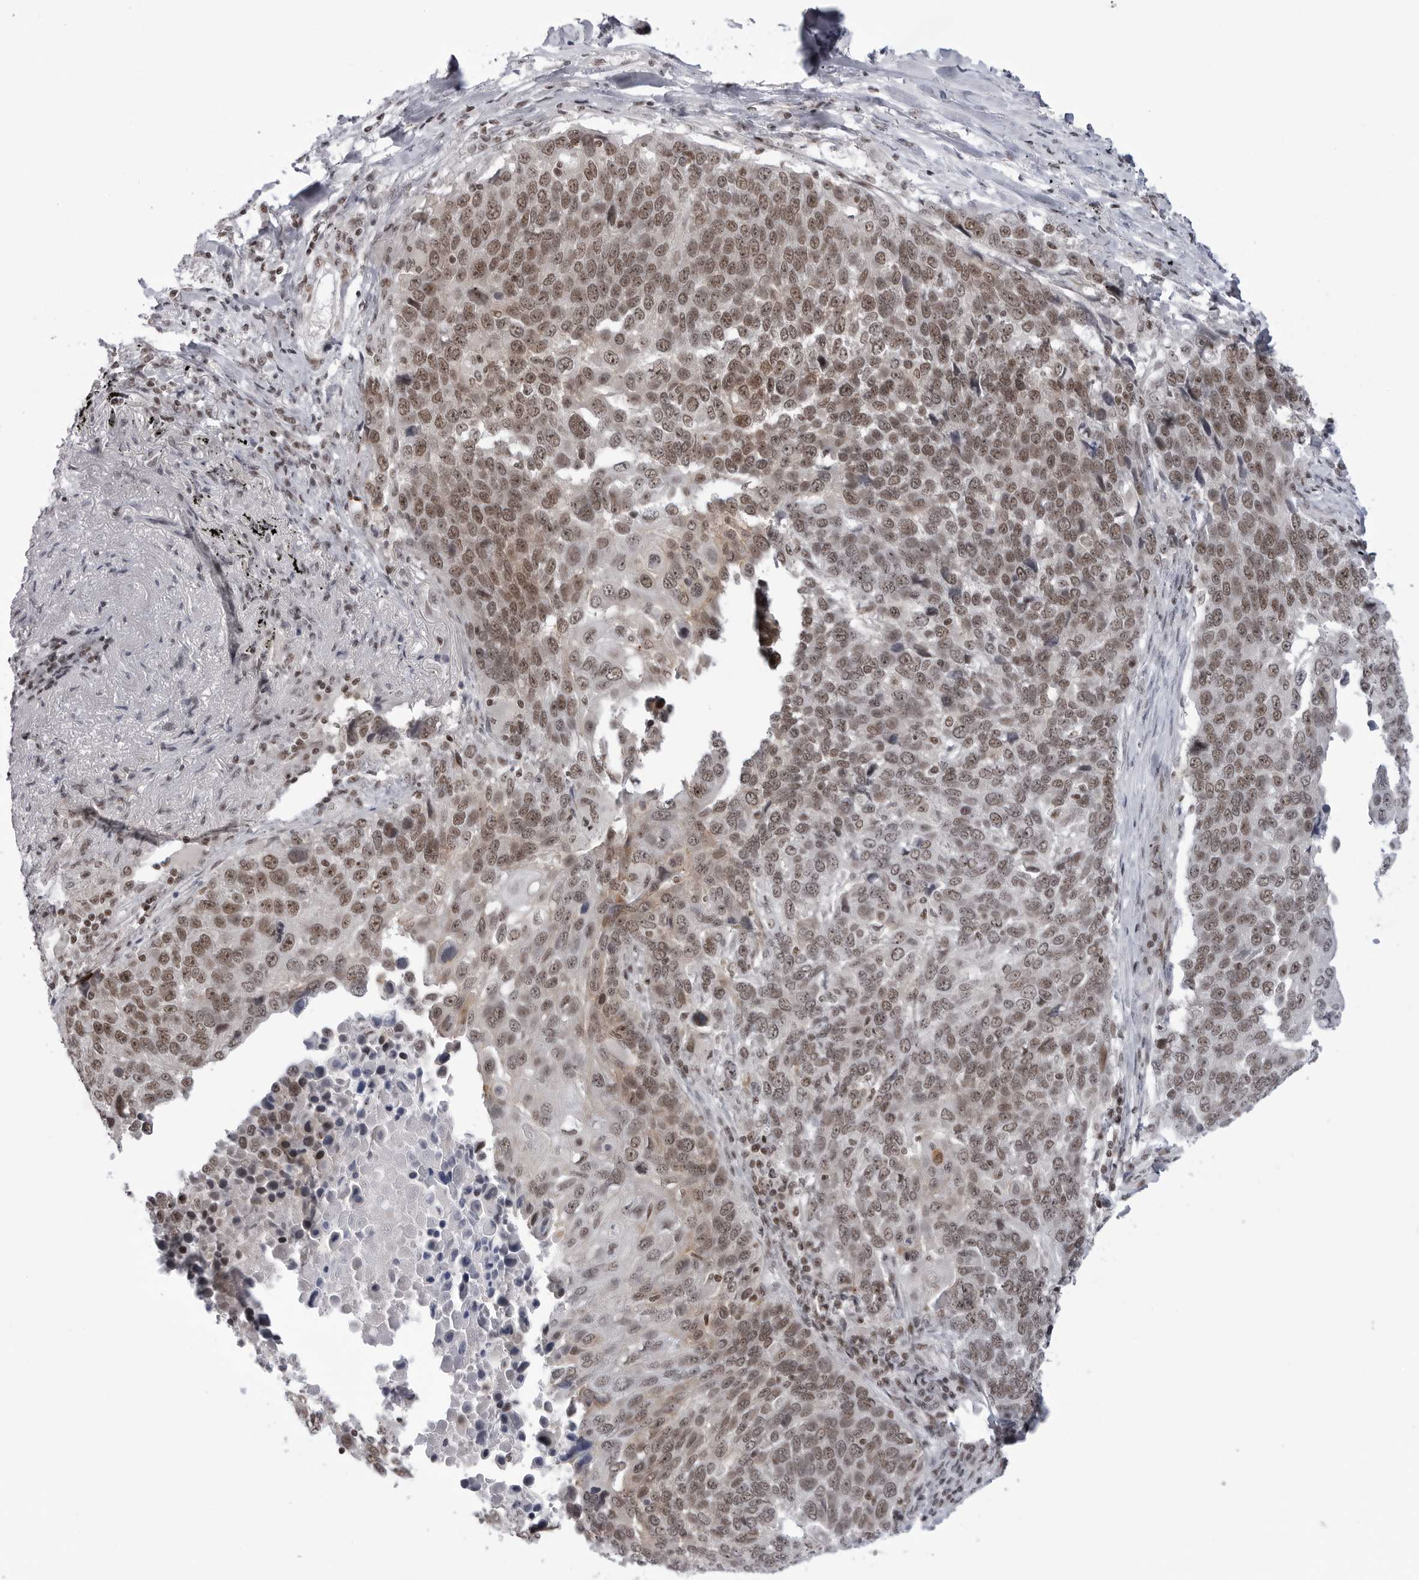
{"staining": {"intensity": "moderate", "quantity": ">75%", "location": "cytoplasmic/membranous,nuclear"}, "tissue": "lung cancer", "cell_type": "Tumor cells", "image_type": "cancer", "snomed": [{"axis": "morphology", "description": "Squamous cell carcinoma, NOS"}, {"axis": "topography", "description": "Lung"}], "caption": "Immunohistochemistry (IHC) of human squamous cell carcinoma (lung) displays medium levels of moderate cytoplasmic/membranous and nuclear staining in about >75% of tumor cells.", "gene": "TRIM66", "patient": {"sex": "male", "age": 66}}